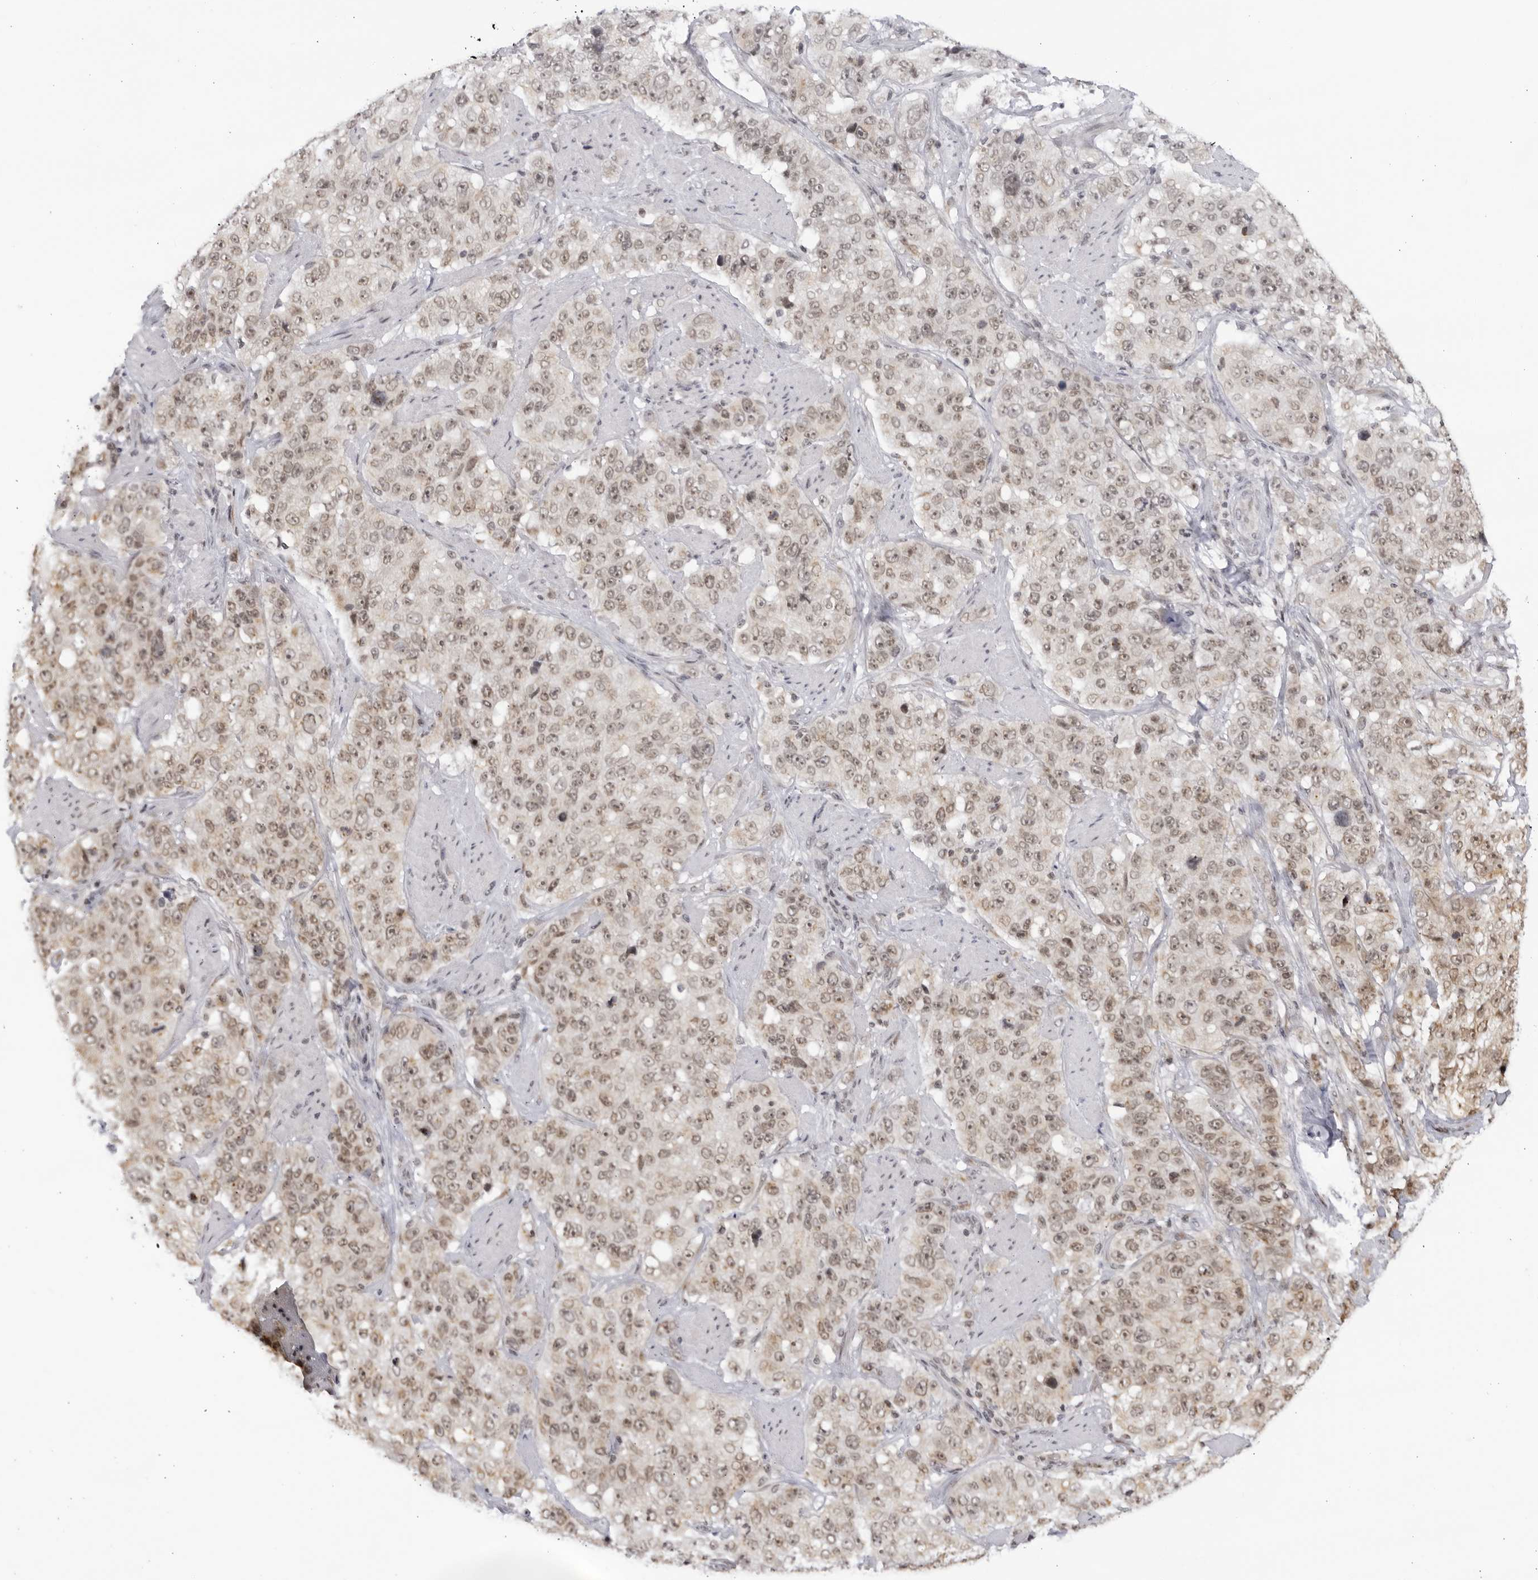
{"staining": {"intensity": "weak", "quantity": ">75%", "location": "nuclear"}, "tissue": "stomach cancer", "cell_type": "Tumor cells", "image_type": "cancer", "snomed": [{"axis": "morphology", "description": "Adenocarcinoma, NOS"}, {"axis": "topography", "description": "Stomach"}], "caption": "Immunohistochemistry (IHC) micrograph of stomach cancer stained for a protein (brown), which displays low levels of weak nuclear positivity in approximately >75% of tumor cells.", "gene": "RASGEF1C", "patient": {"sex": "male", "age": 48}}